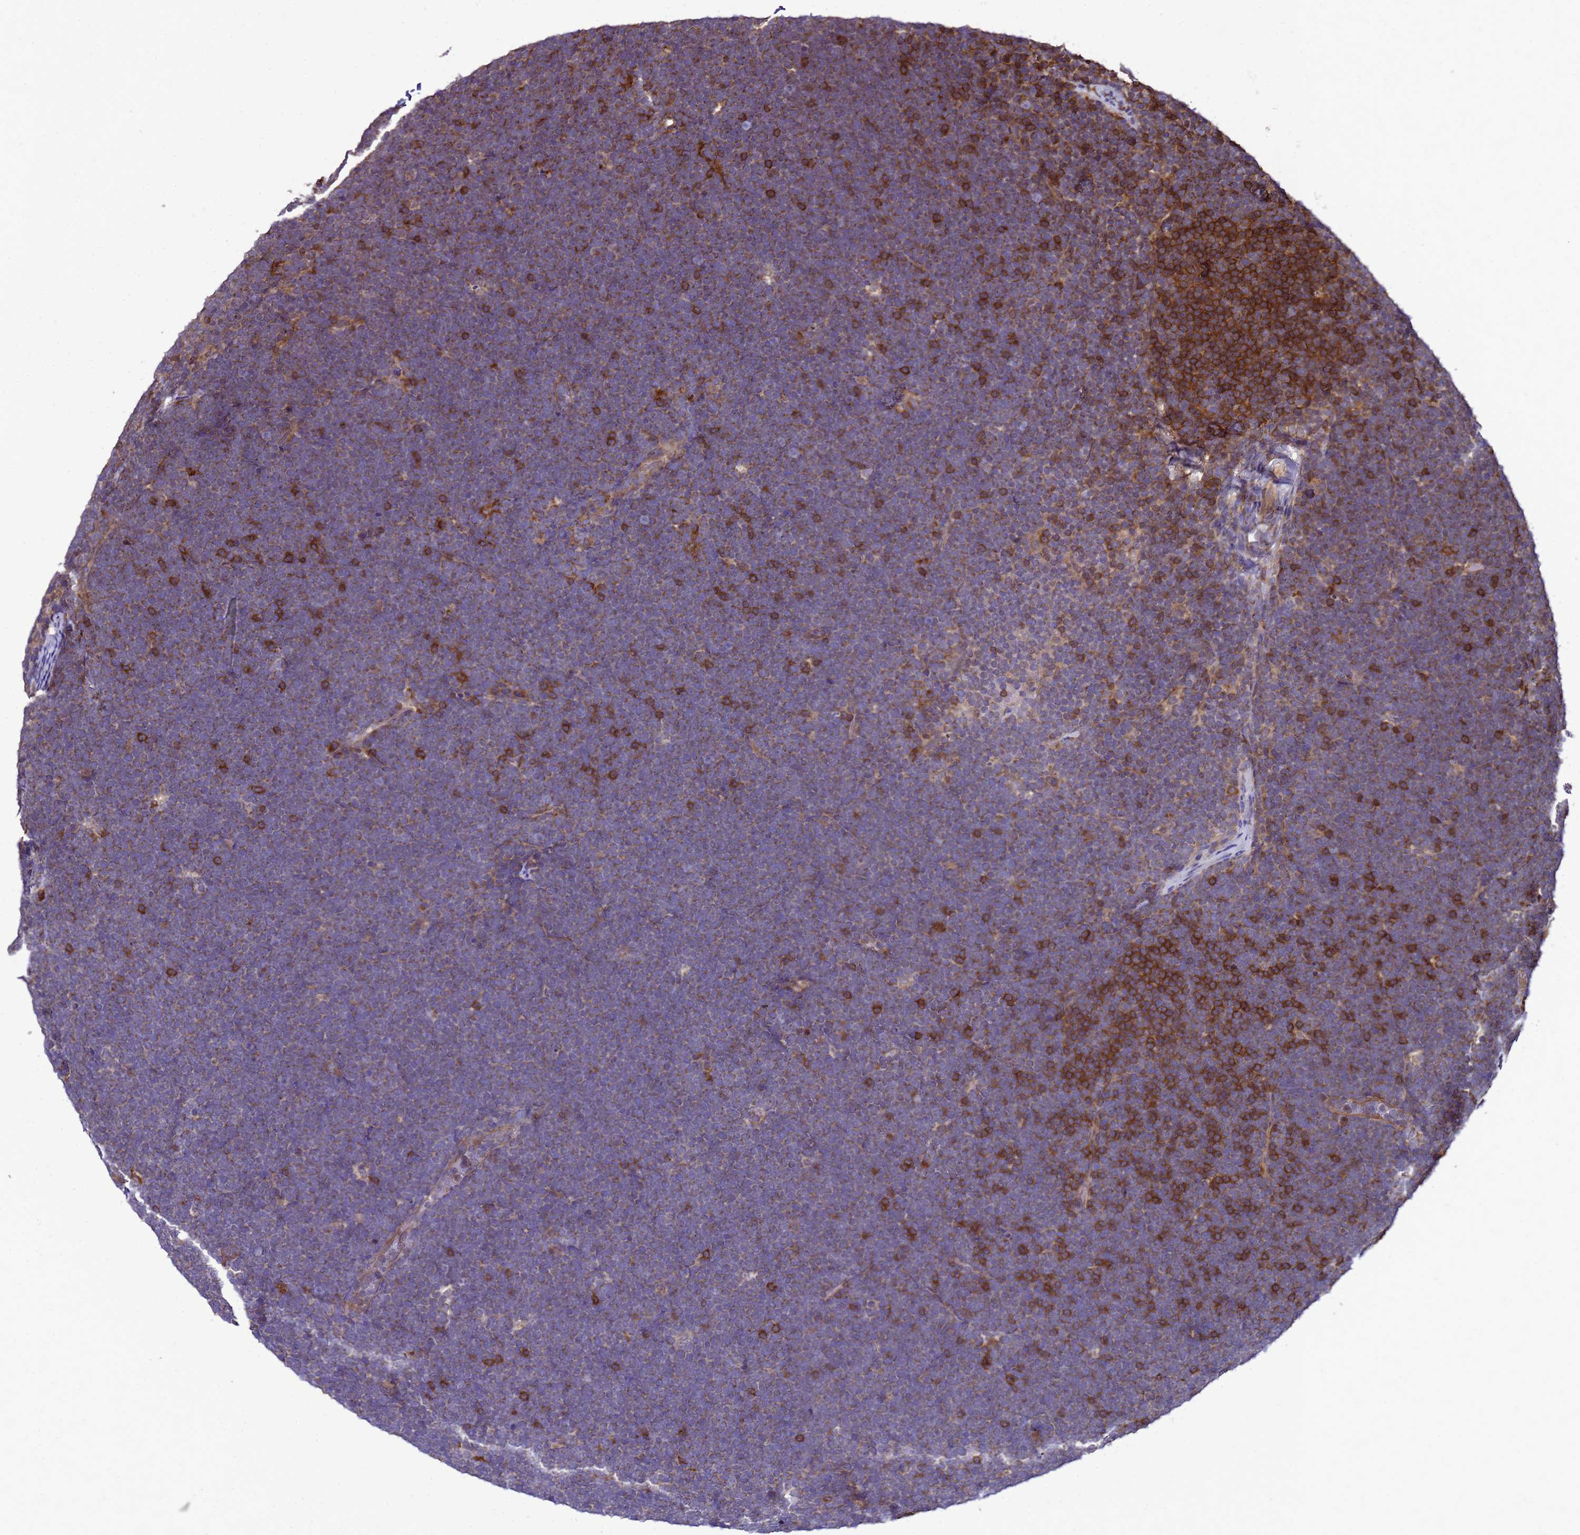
{"staining": {"intensity": "strong", "quantity": "25%-75%", "location": "cytoplasmic/membranous"}, "tissue": "lymphoma", "cell_type": "Tumor cells", "image_type": "cancer", "snomed": [{"axis": "morphology", "description": "Malignant lymphoma, non-Hodgkin's type, High grade"}, {"axis": "topography", "description": "Lymph node"}], "caption": "This image shows immunohistochemistry staining of lymphoma, with high strong cytoplasmic/membranous staining in approximately 25%-75% of tumor cells.", "gene": "TRABD", "patient": {"sex": "male", "age": 13}}